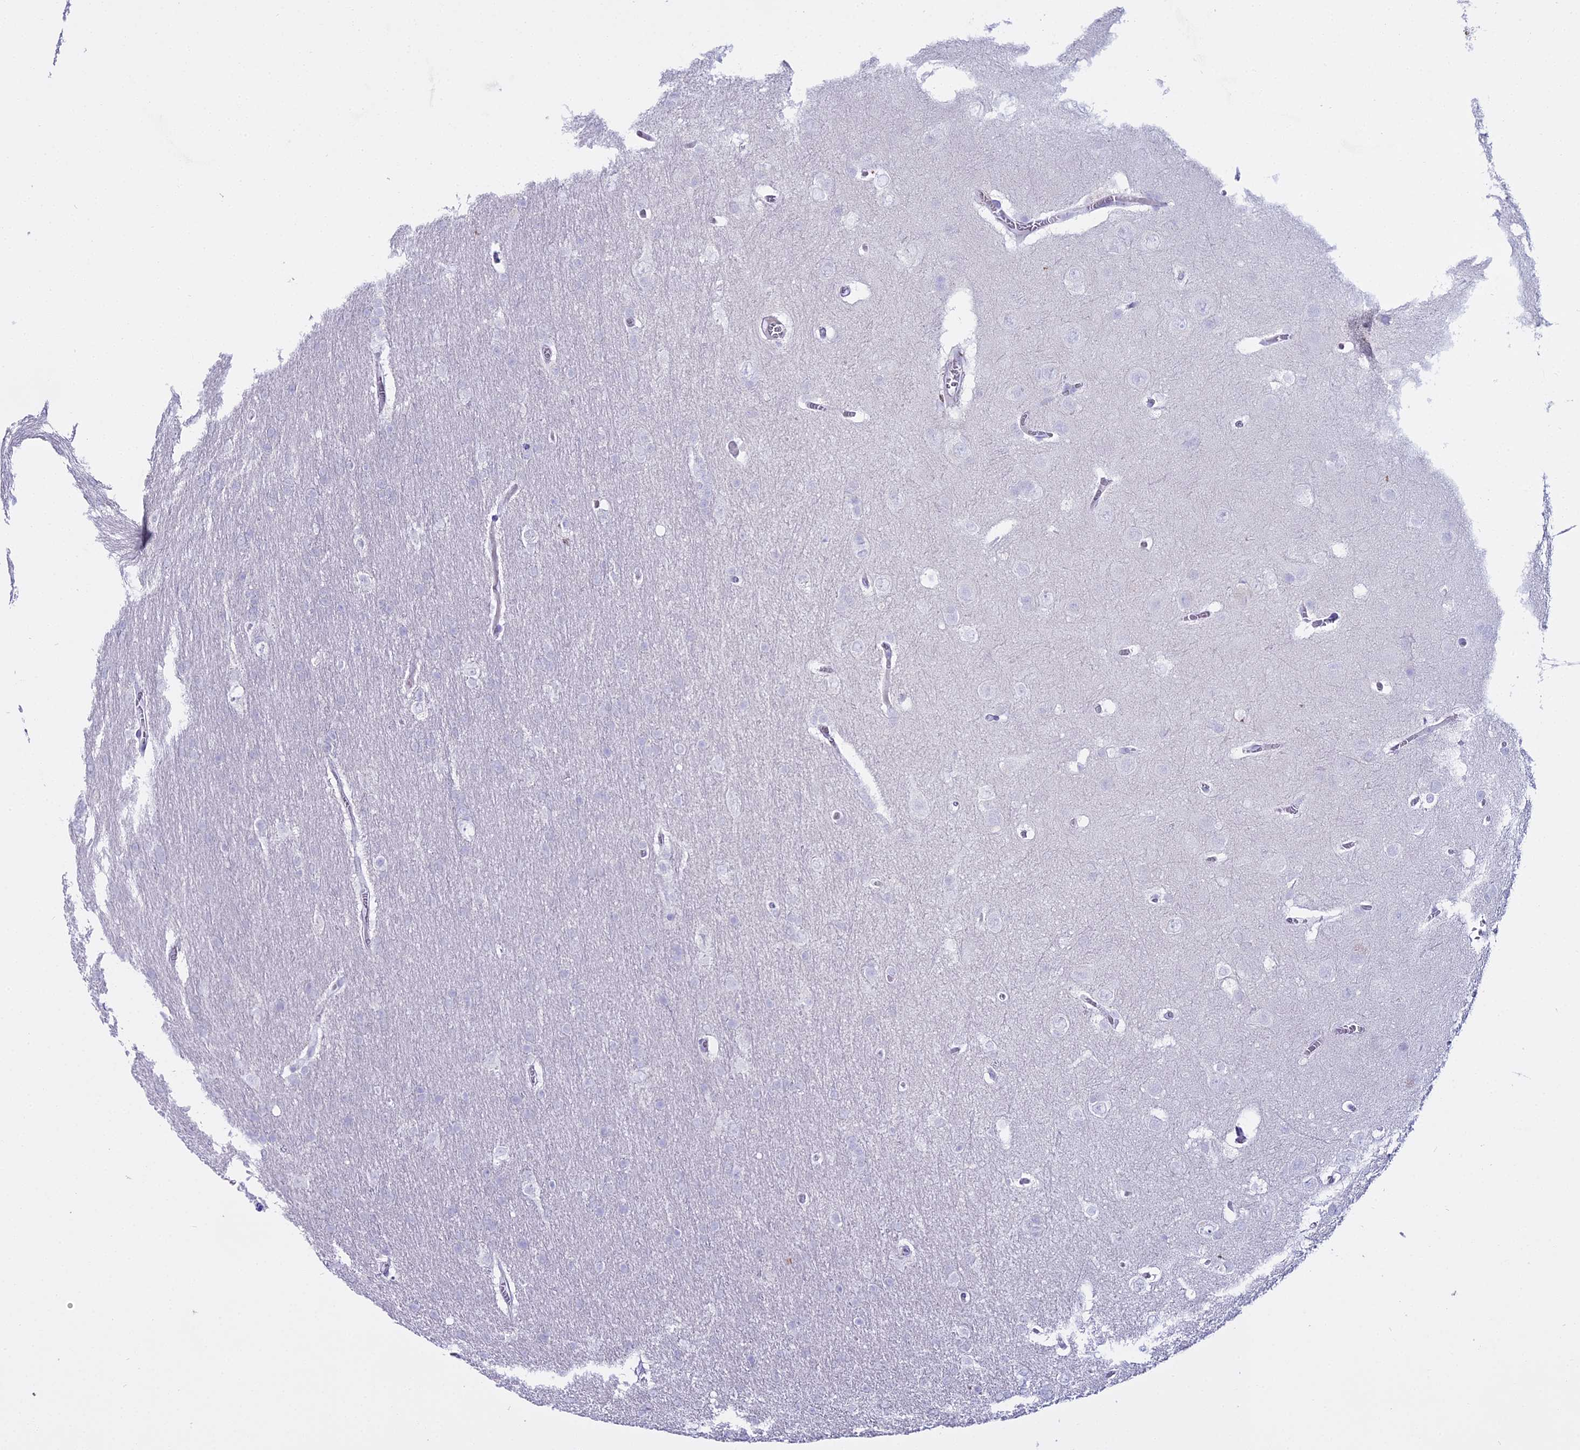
{"staining": {"intensity": "negative", "quantity": "none", "location": "none"}, "tissue": "glioma", "cell_type": "Tumor cells", "image_type": "cancer", "snomed": [{"axis": "morphology", "description": "Glioma, malignant, Low grade"}, {"axis": "topography", "description": "Brain"}], "caption": "A high-resolution histopathology image shows immunohistochemistry (IHC) staining of glioma, which displays no significant positivity in tumor cells.", "gene": "ALPP", "patient": {"sex": "female", "age": 32}}